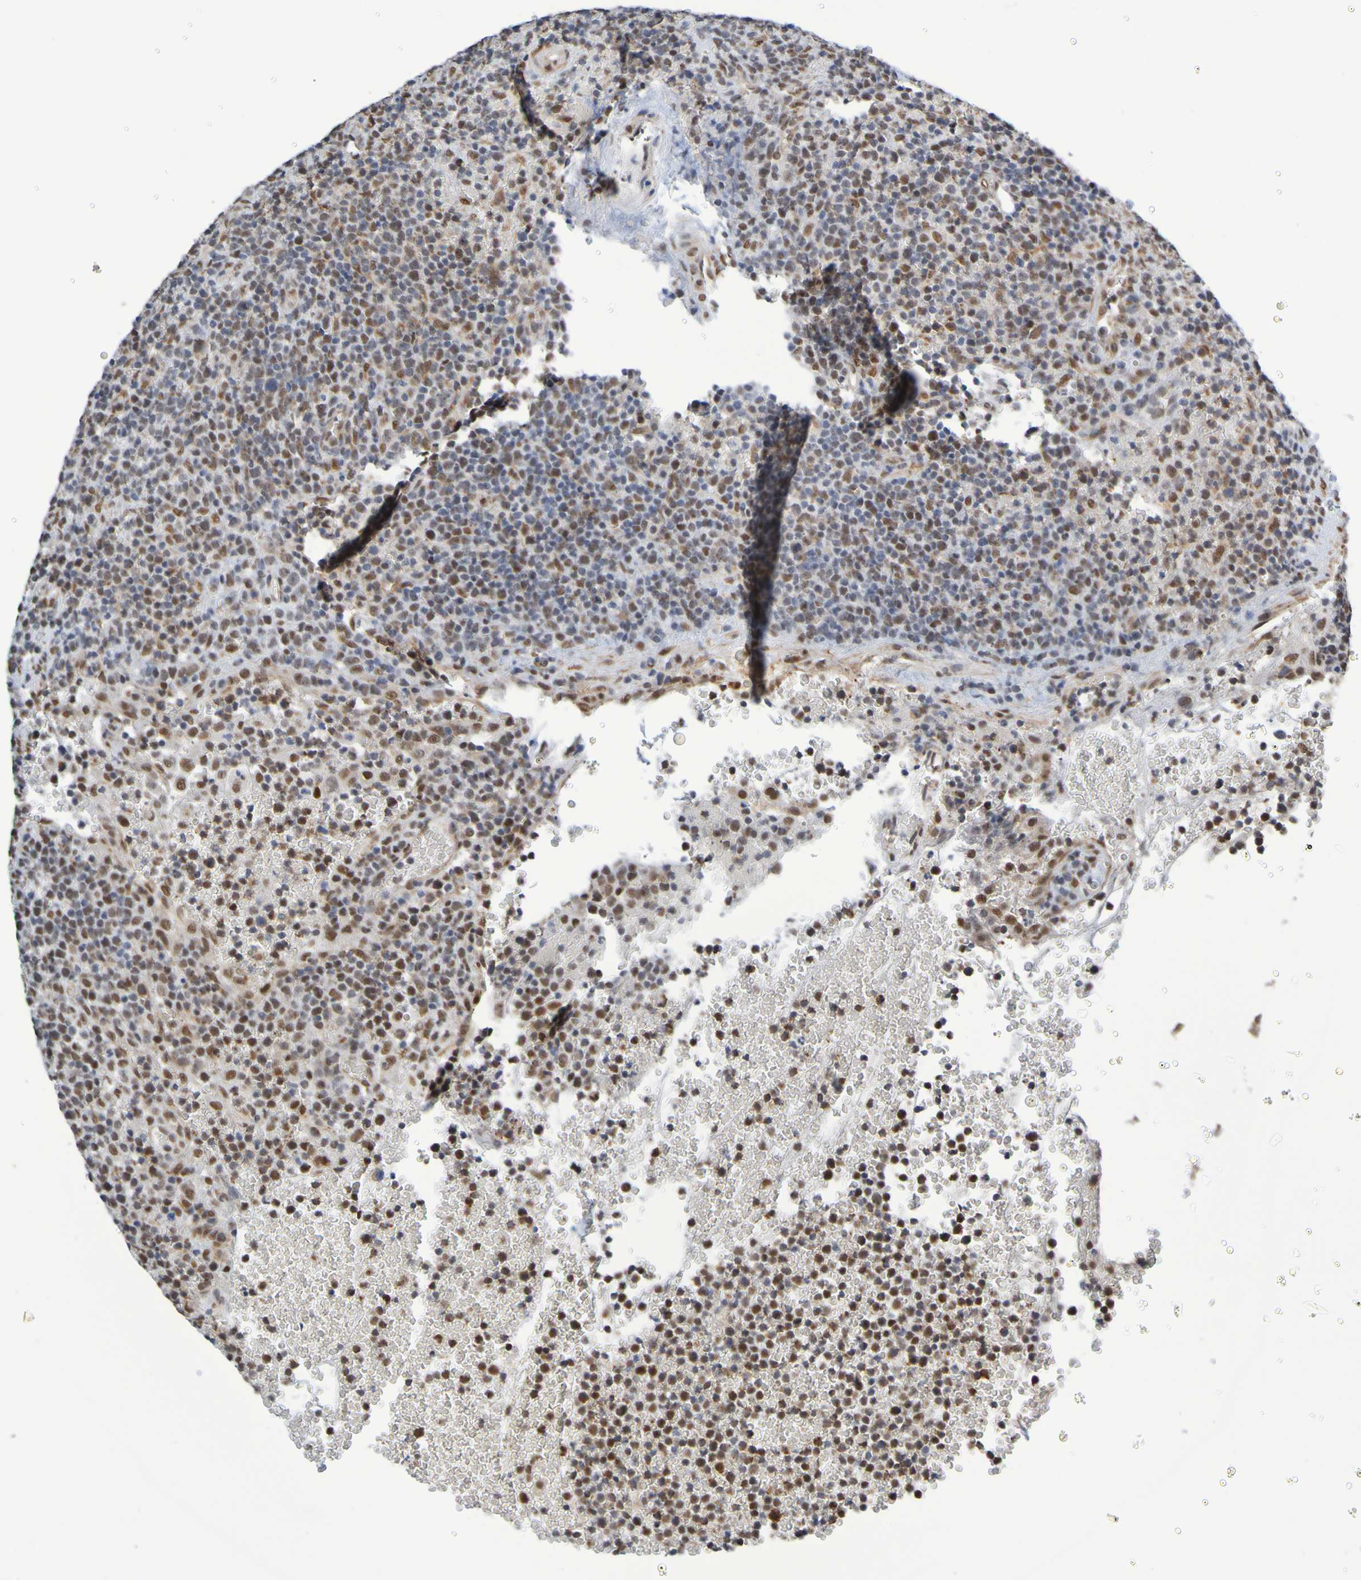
{"staining": {"intensity": "moderate", "quantity": ">75%", "location": "nuclear"}, "tissue": "lymphoma", "cell_type": "Tumor cells", "image_type": "cancer", "snomed": [{"axis": "morphology", "description": "Malignant lymphoma, non-Hodgkin's type, High grade"}, {"axis": "topography", "description": "Lymph node"}], "caption": "IHC image of neoplastic tissue: lymphoma stained using IHC demonstrates medium levels of moderate protein expression localized specifically in the nuclear of tumor cells, appearing as a nuclear brown color.", "gene": "HDAC2", "patient": {"sex": "male", "age": 61}}